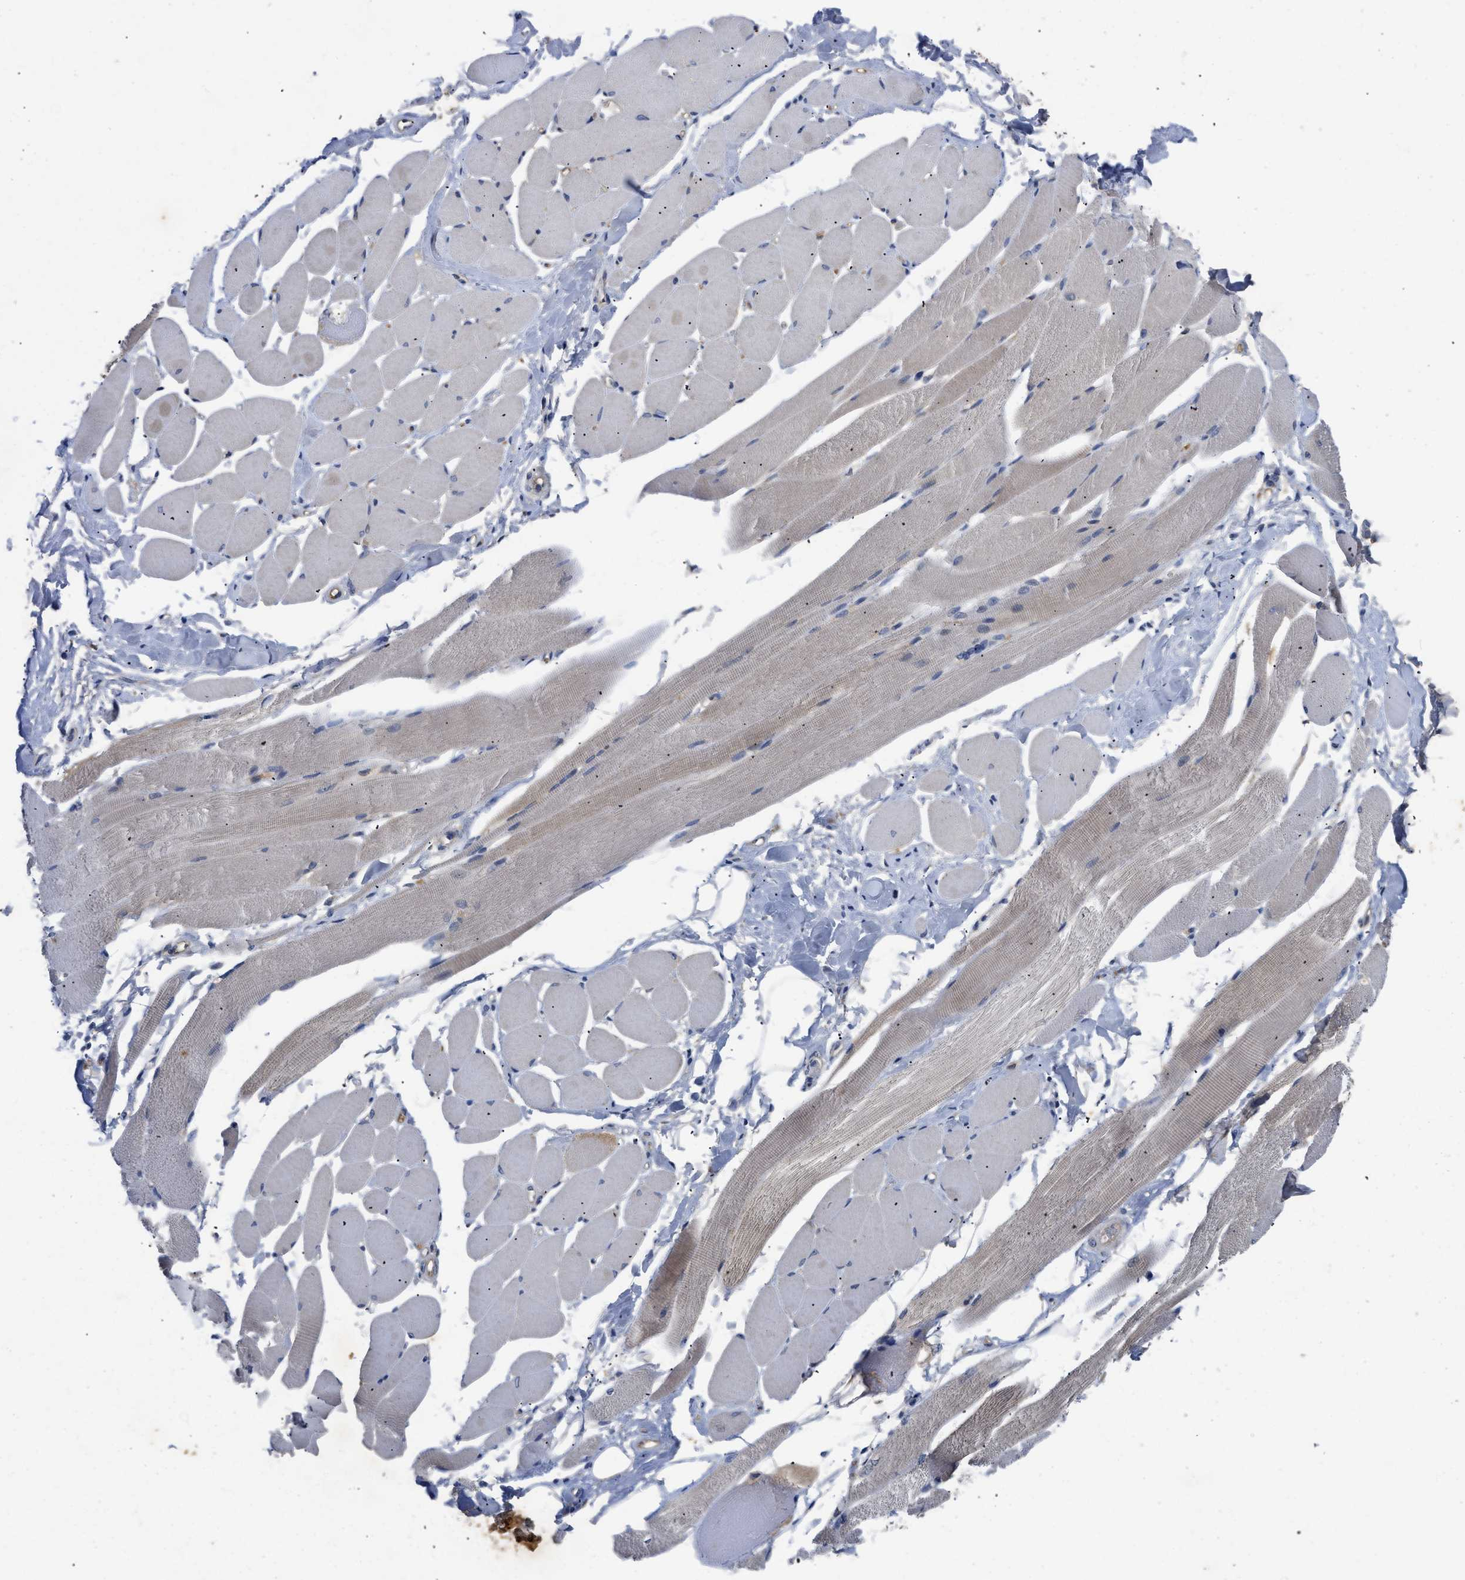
{"staining": {"intensity": "weak", "quantity": "25%-75%", "location": "cytoplasmic/membranous"}, "tissue": "skeletal muscle", "cell_type": "Myocytes", "image_type": "normal", "snomed": [{"axis": "morphology", "description": "Normal tissue, NOS"}, {"axis": "topography", "description": "Skeletal muscle"}, {"axis": "topography", "description": "Peripheral nerve tissue"}], "caption": "Brown immunohistochemical staining in unremarkable human skeletal muscle reveals weak cytoplasmic/membranous positivity in approximately 25%-75% of myocytes. Using DAB (3,3'-diaminobenzidine) (brown) and hematoxylin (blue) stains, captured at high magnification using brightfield microscopy.", "gene": "VPS4A", "patient": {"sex": "female", "age": 84}}